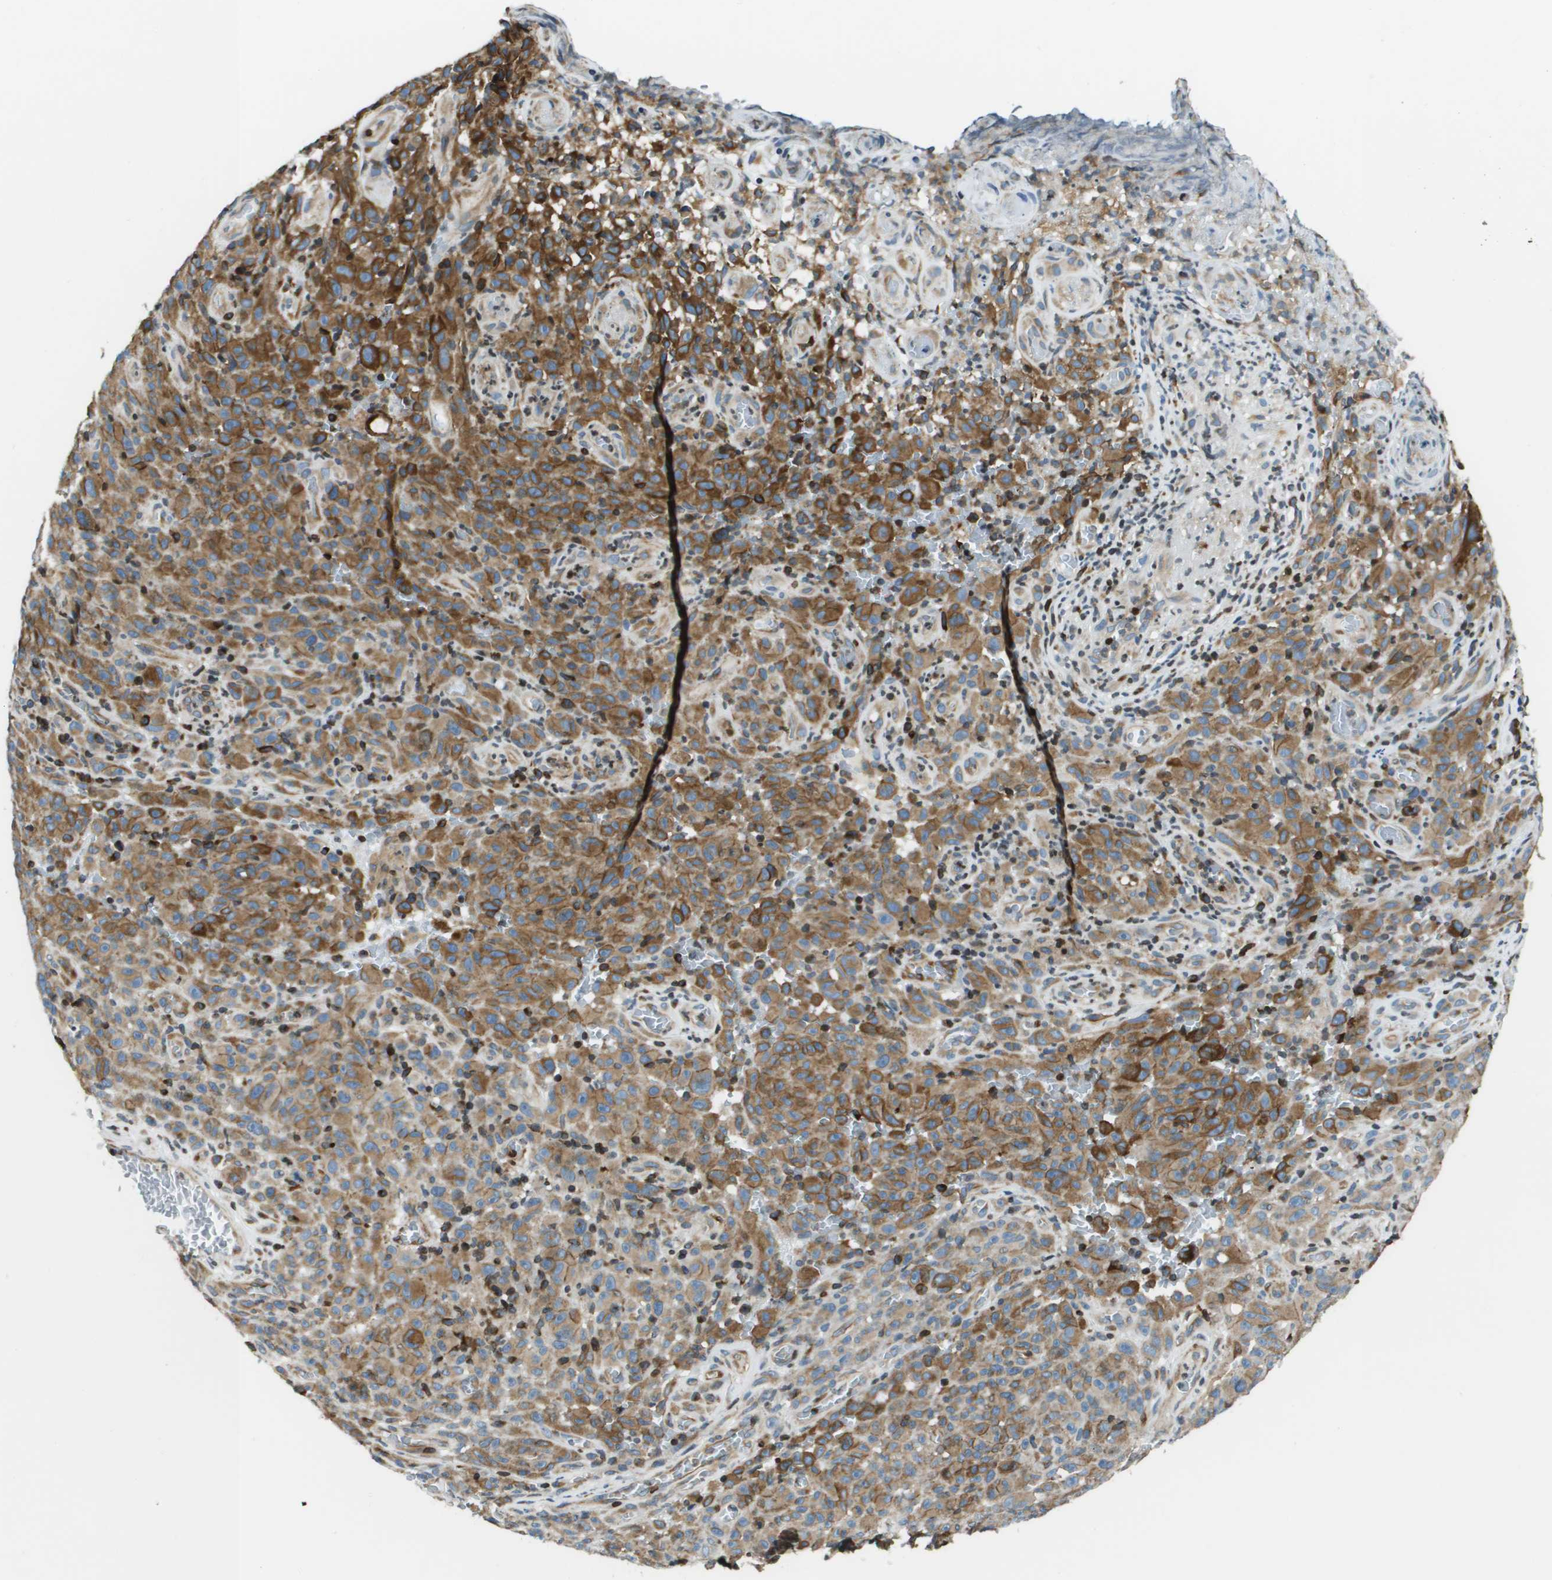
{"staining": {"intensity": "moderate", "quantity": ">75%", "location": "cytoplasmic/membranous"}, "tissue": "melanoma", "cell_type": "Tumor cells", "image_type": "cancer", "snomed": [{"axis": "morphology", "description": "Malignant melanoma, NOS"}, {"axis": "topography", "description": "Skin"}], "caption": "This is an image of immunohistochemistry staining of malignant melanoma, which shows moderate expression in the cytoplasmic/membranous of tumor cells.", "gene": "ESYT1", "patient": {"sex": "female", "age": 82}}